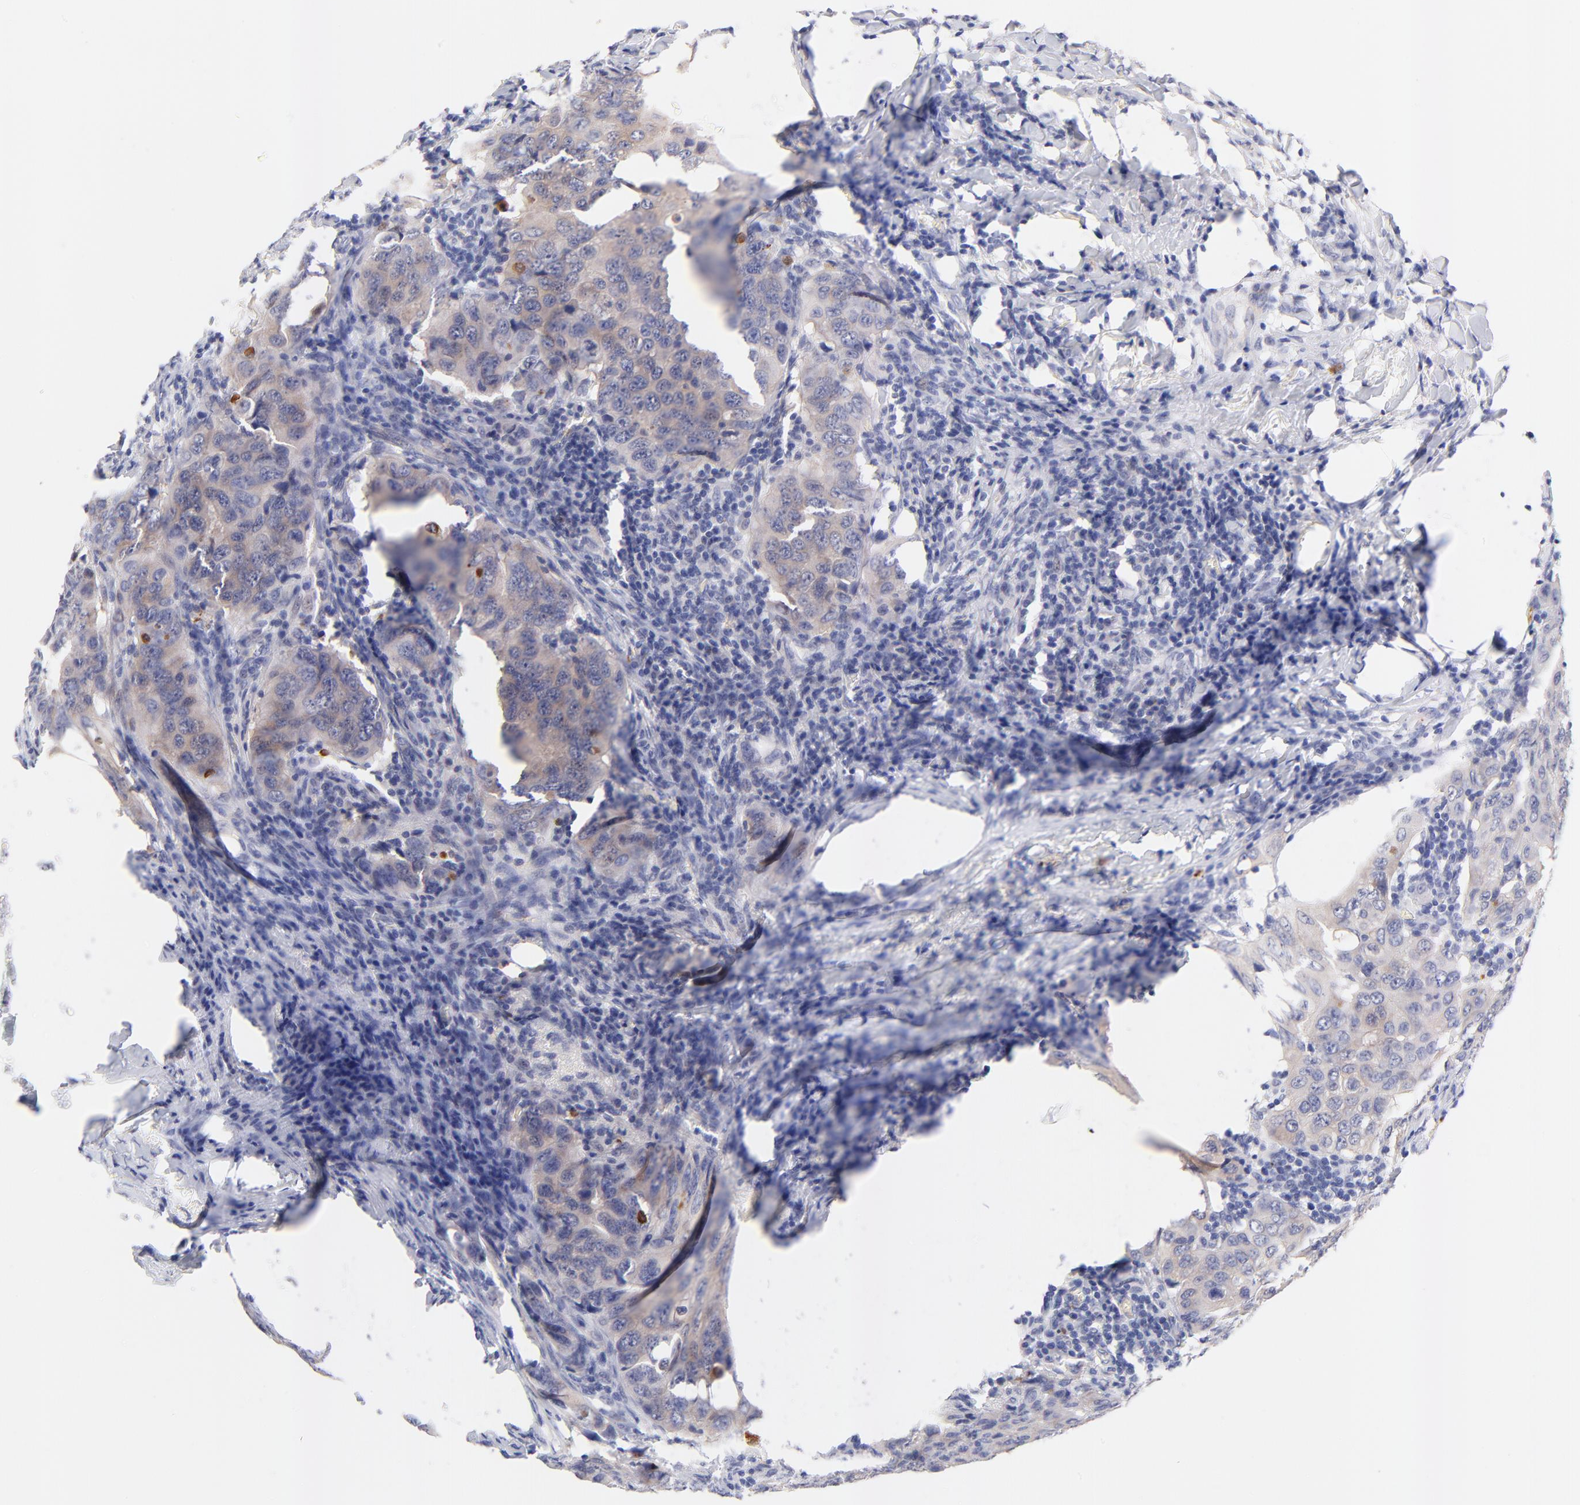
{"staining": {"intensity": "negative", "quantity": "none", "location": "none"}, "tissue": "breast cancer", "cell_type": "Tumor cells", "image_type": "cancer", "snomed": [{"axis": "morphology", "description": "Duct carcinoma"}, {"axis": "topography", "description": "Breast"}], "caption": "Breast cancer (intraductal carcinoma) stained for a protein using IHC exhibits no positivity tumor cells.", "gene": "FAM117B", "patient": {"sex": "female", "age": 54}}